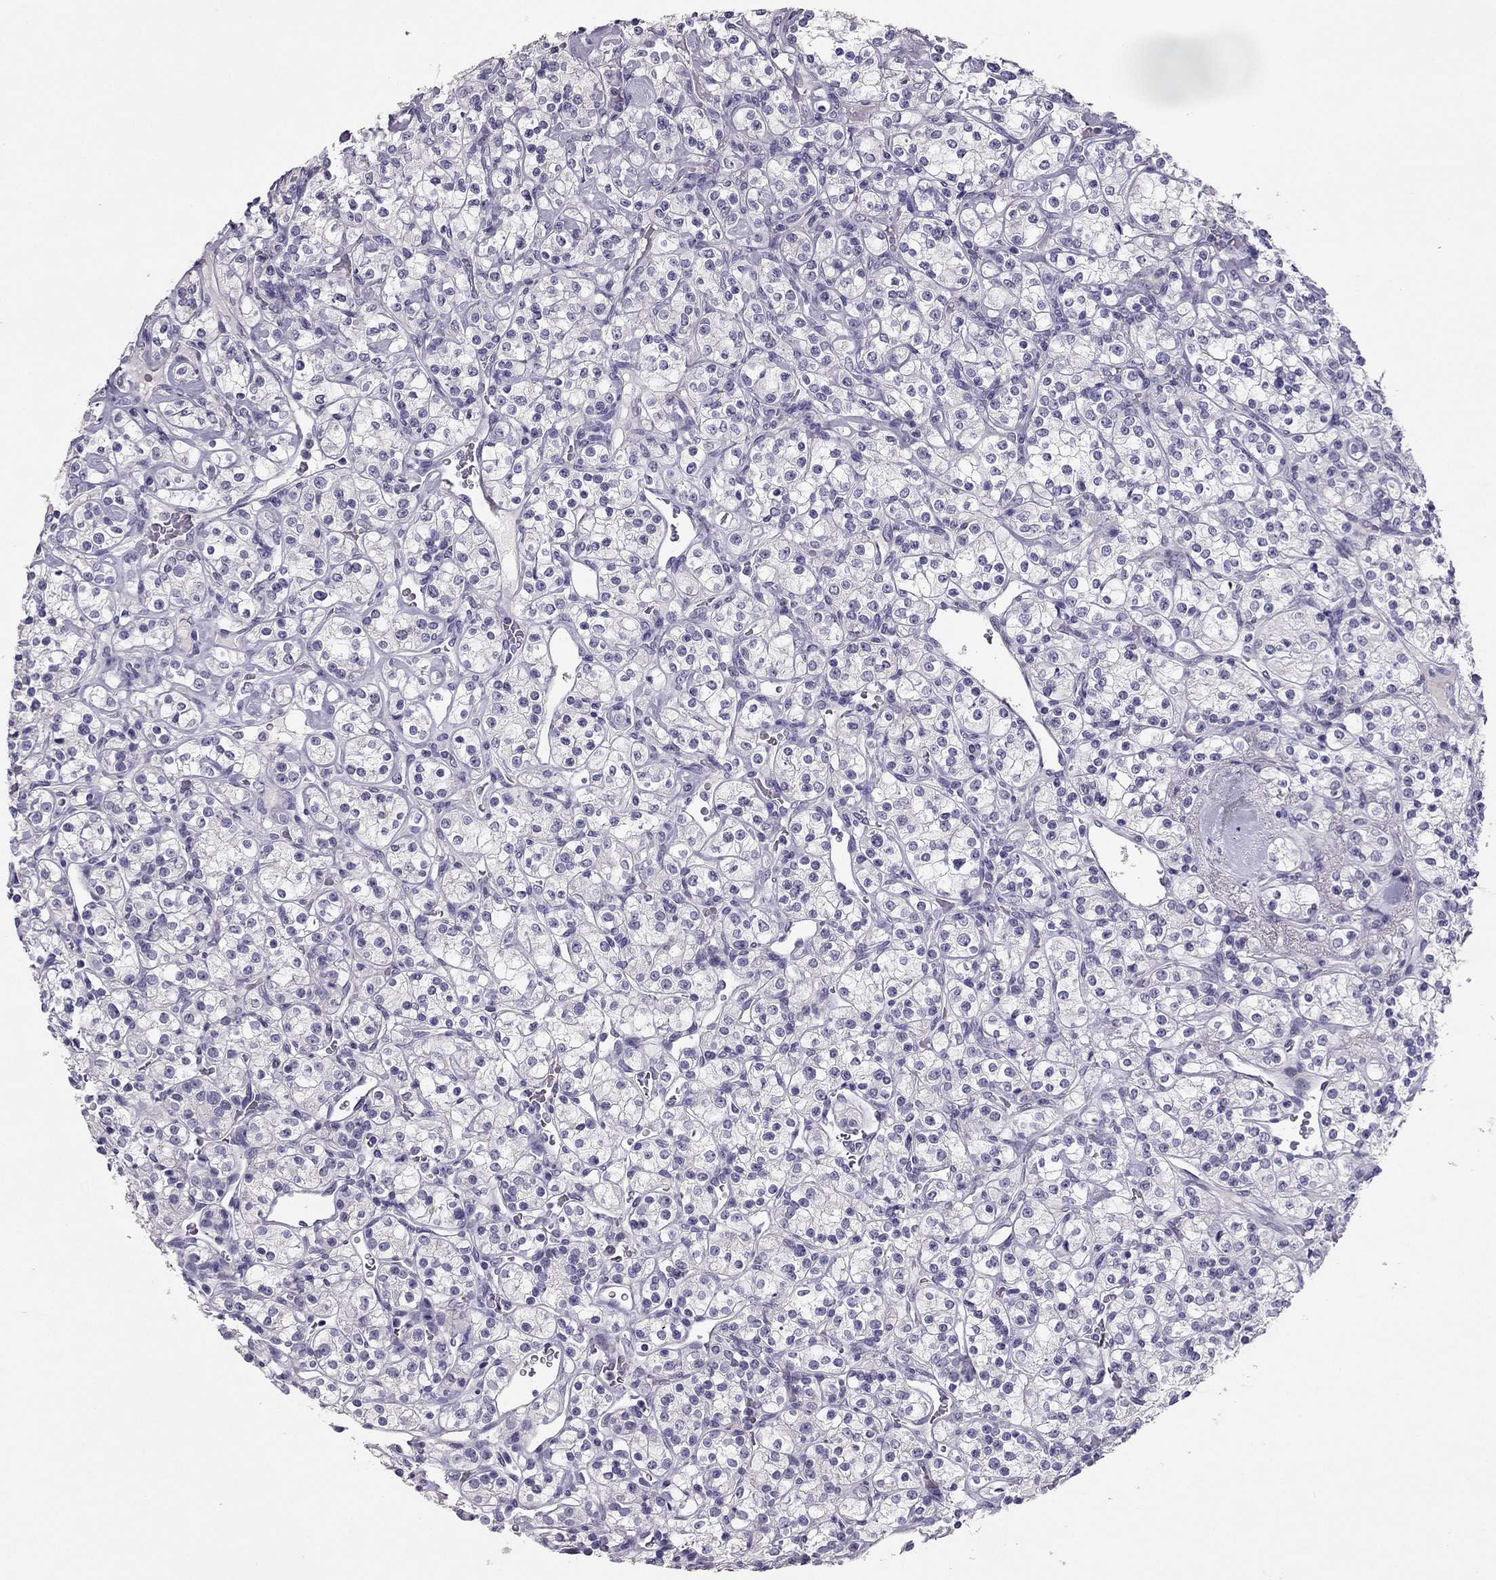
{"staining": {"intensity": "negative", "quantity": "none", "location": "none"}, "tissue": "renal cancer", "cell_type": "Tumor cells", "image_type": "cancer", "snomed": [{"axis": "morphology", "description": "Adenocarcinoma, NOS"}, {"axis": "topography", "description": "Kidney"}], "caption": "Histopathology image shows no significant protein staining in tumor cells of renal cancer (adenocarcinoma). (DAB IHC with hematoxylin counter stain).", "gene": "RHO", "patient": {"sex": "male", "age": 77}}